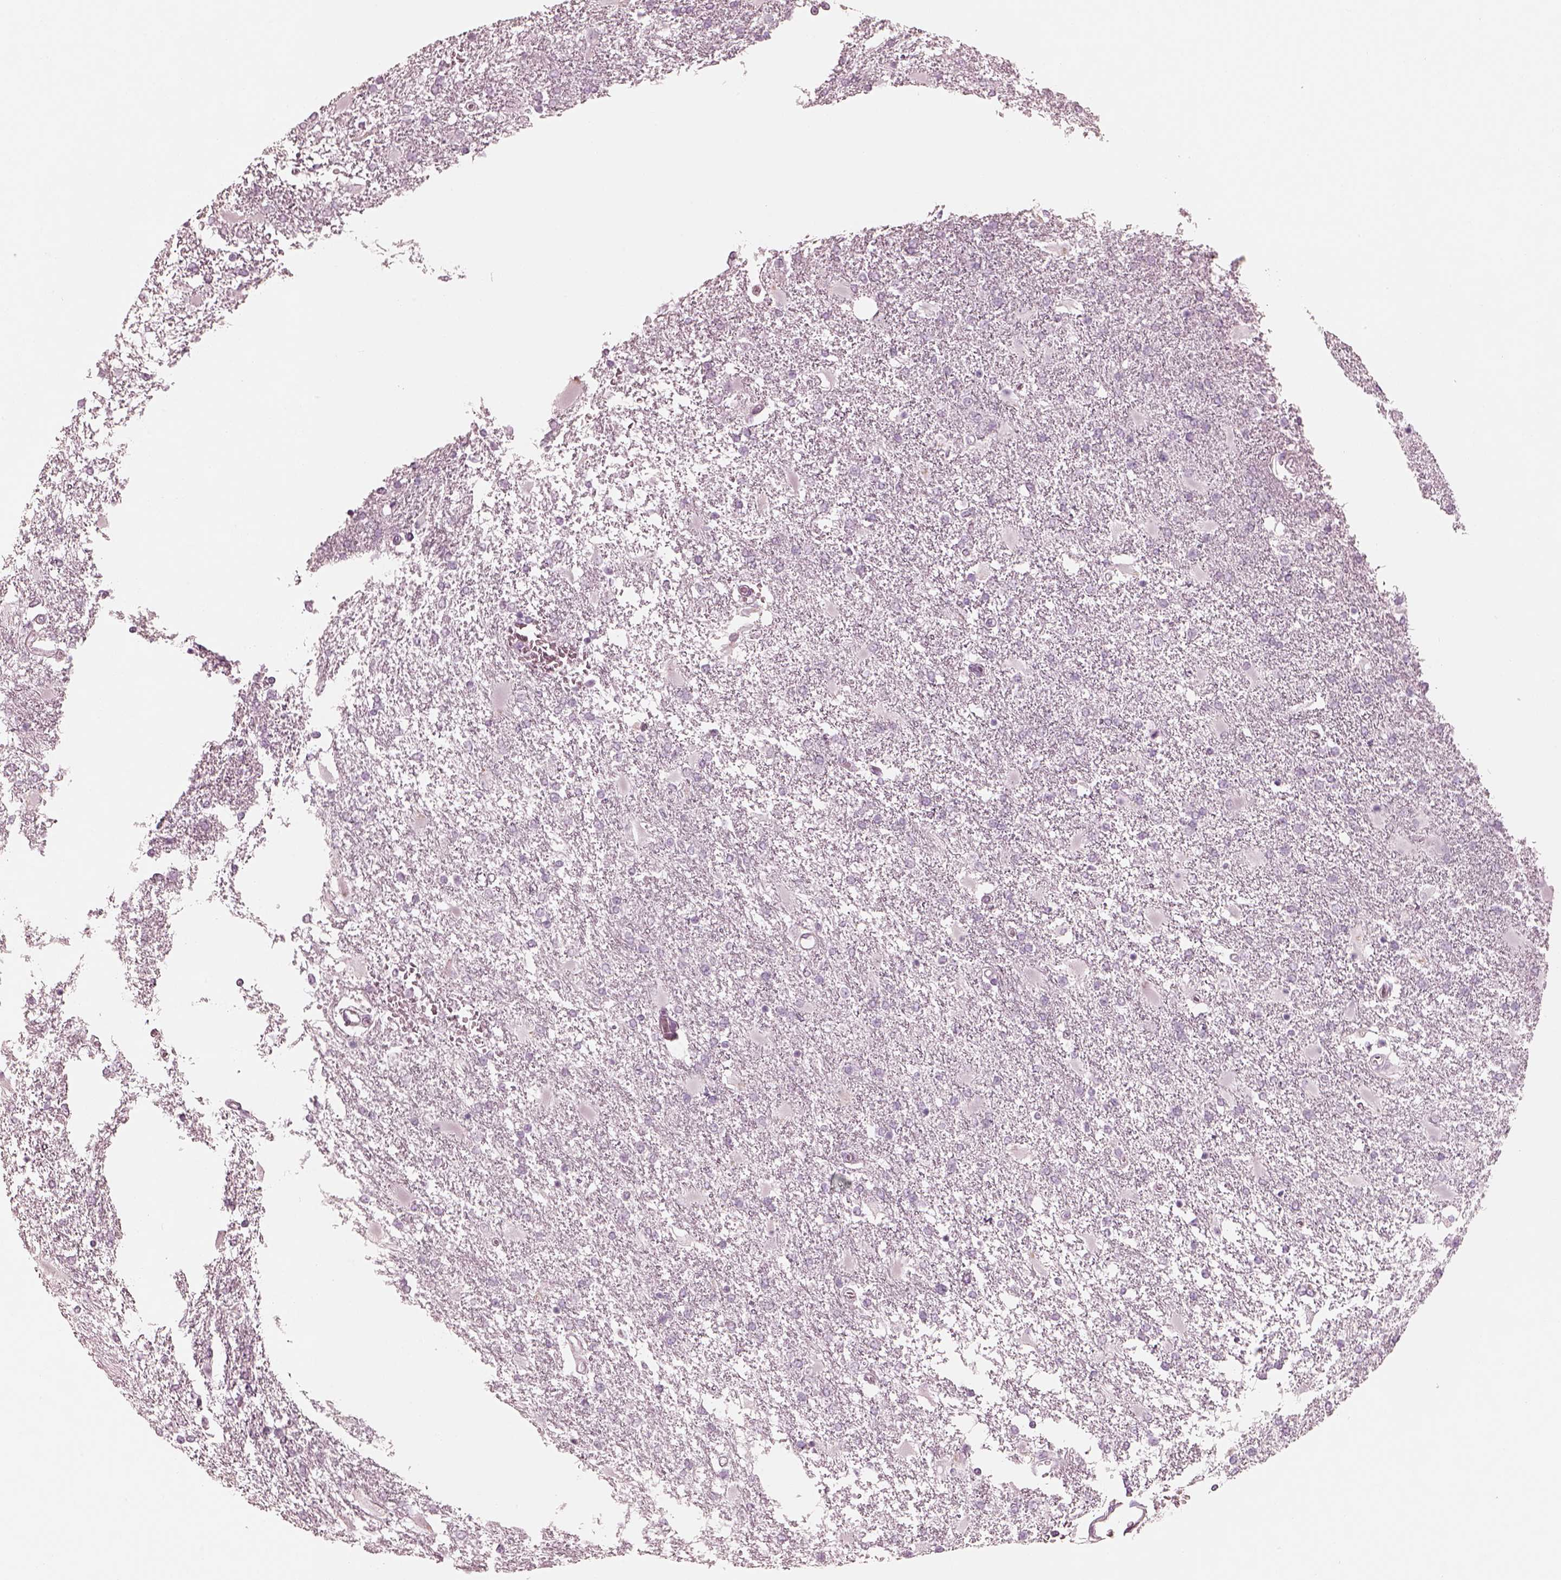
{"staining": {"intensity": "negative", "quantity": "none", "location": "none"}, "tissue": "glioma", "cell_type": "Tumor cells", "image_type": "cancer", "snomed": [{"axis": "morphology", "description": "Glioma, malignant, High grade"}, {"axis": "topography", "description": "Cerebral cortex"}], "caption": "Glioma was stained to show a protein in brown. There is no significant expression in tumor cells. Brightfield microscopy of immunohistochemistry (IHC) stained with DAB (brown) and hematoxylin (blue), captured at high magnification.", "gene": "PON3", "patient": {"sex": "male", "age": 79}}